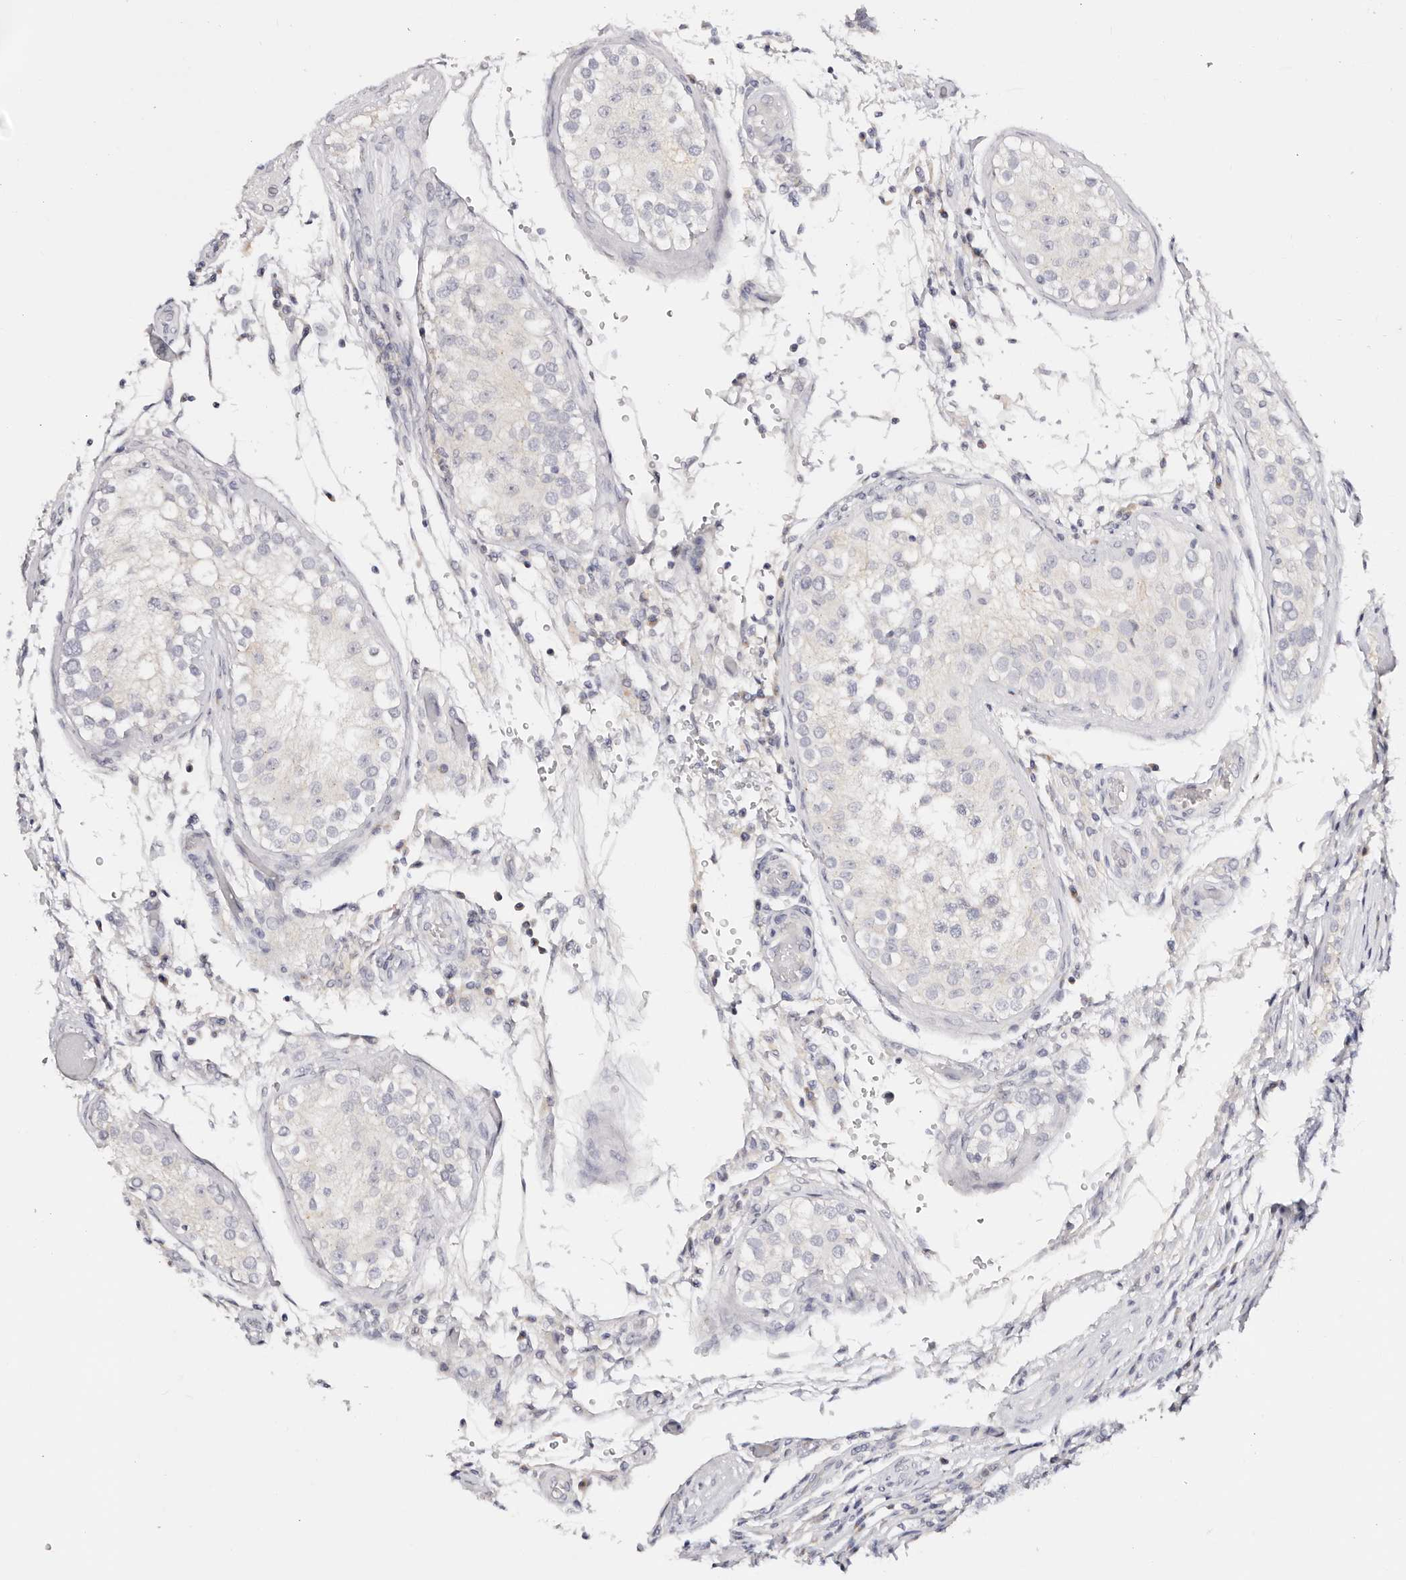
{"staining": {"intensity": "negative", "quantity": "none", "location": "none"}, "tissue": "testis cancer", "cell_type": "Tumor cells", "image_type": "cancer", "snomed": [{"axis": "morphology", "description": "Carcinoma, Embryonal, NOS"}, {"axis": "topography", "description": "Testis"}], "caption": "IHC histopathology image of neoplastic tissue: embryonal carcinoma (testis) stained with DAB exhibits no significant protein staining in tumor cells. (Stains: DAB IHC with hematoxylin counter stain, Microscopy: brightfield microscopy at high magnification).", "gene": "DNASE1", "patient": {"sex": "male", "age": 26}}